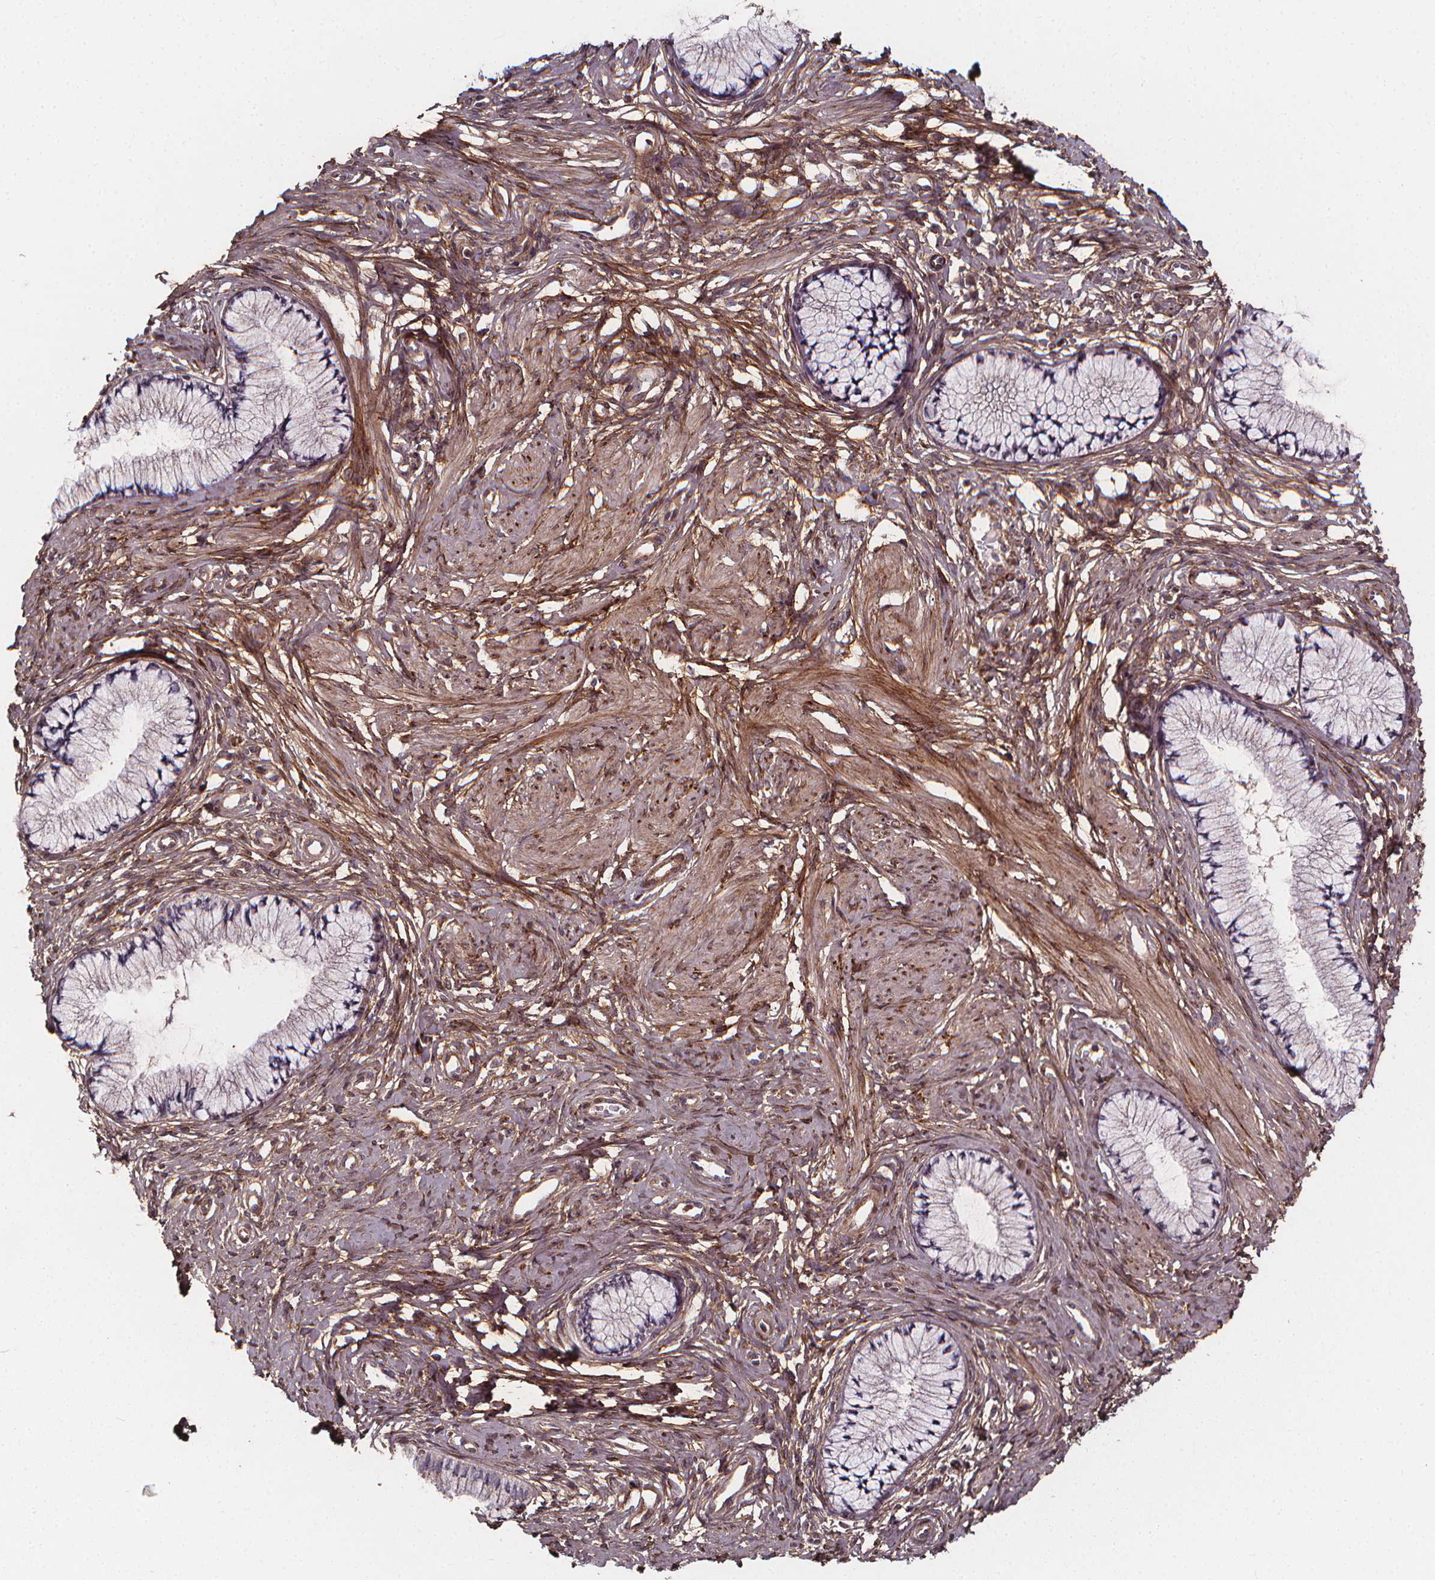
{"staining": {"intensity": "negative", "quantity": "none", "location": "none"}, "tissue": "cervix", "cell_type": "Glandular cells", "image_type": "normal", "snomed": [{"axis": "morphology", "description": "Normal tissue, NOS"}, {"axis": "topography", "description": "Cervix"}], "caption": "Immunohistochemistry (IHC) image of normal cervix: cervix stained with DAB (3,3'-diaminobenzidine) exhibits no significant protein expression in glandular cells.", "gene": "AEBP1", "patient": {"sex": "female", "age": 37}}